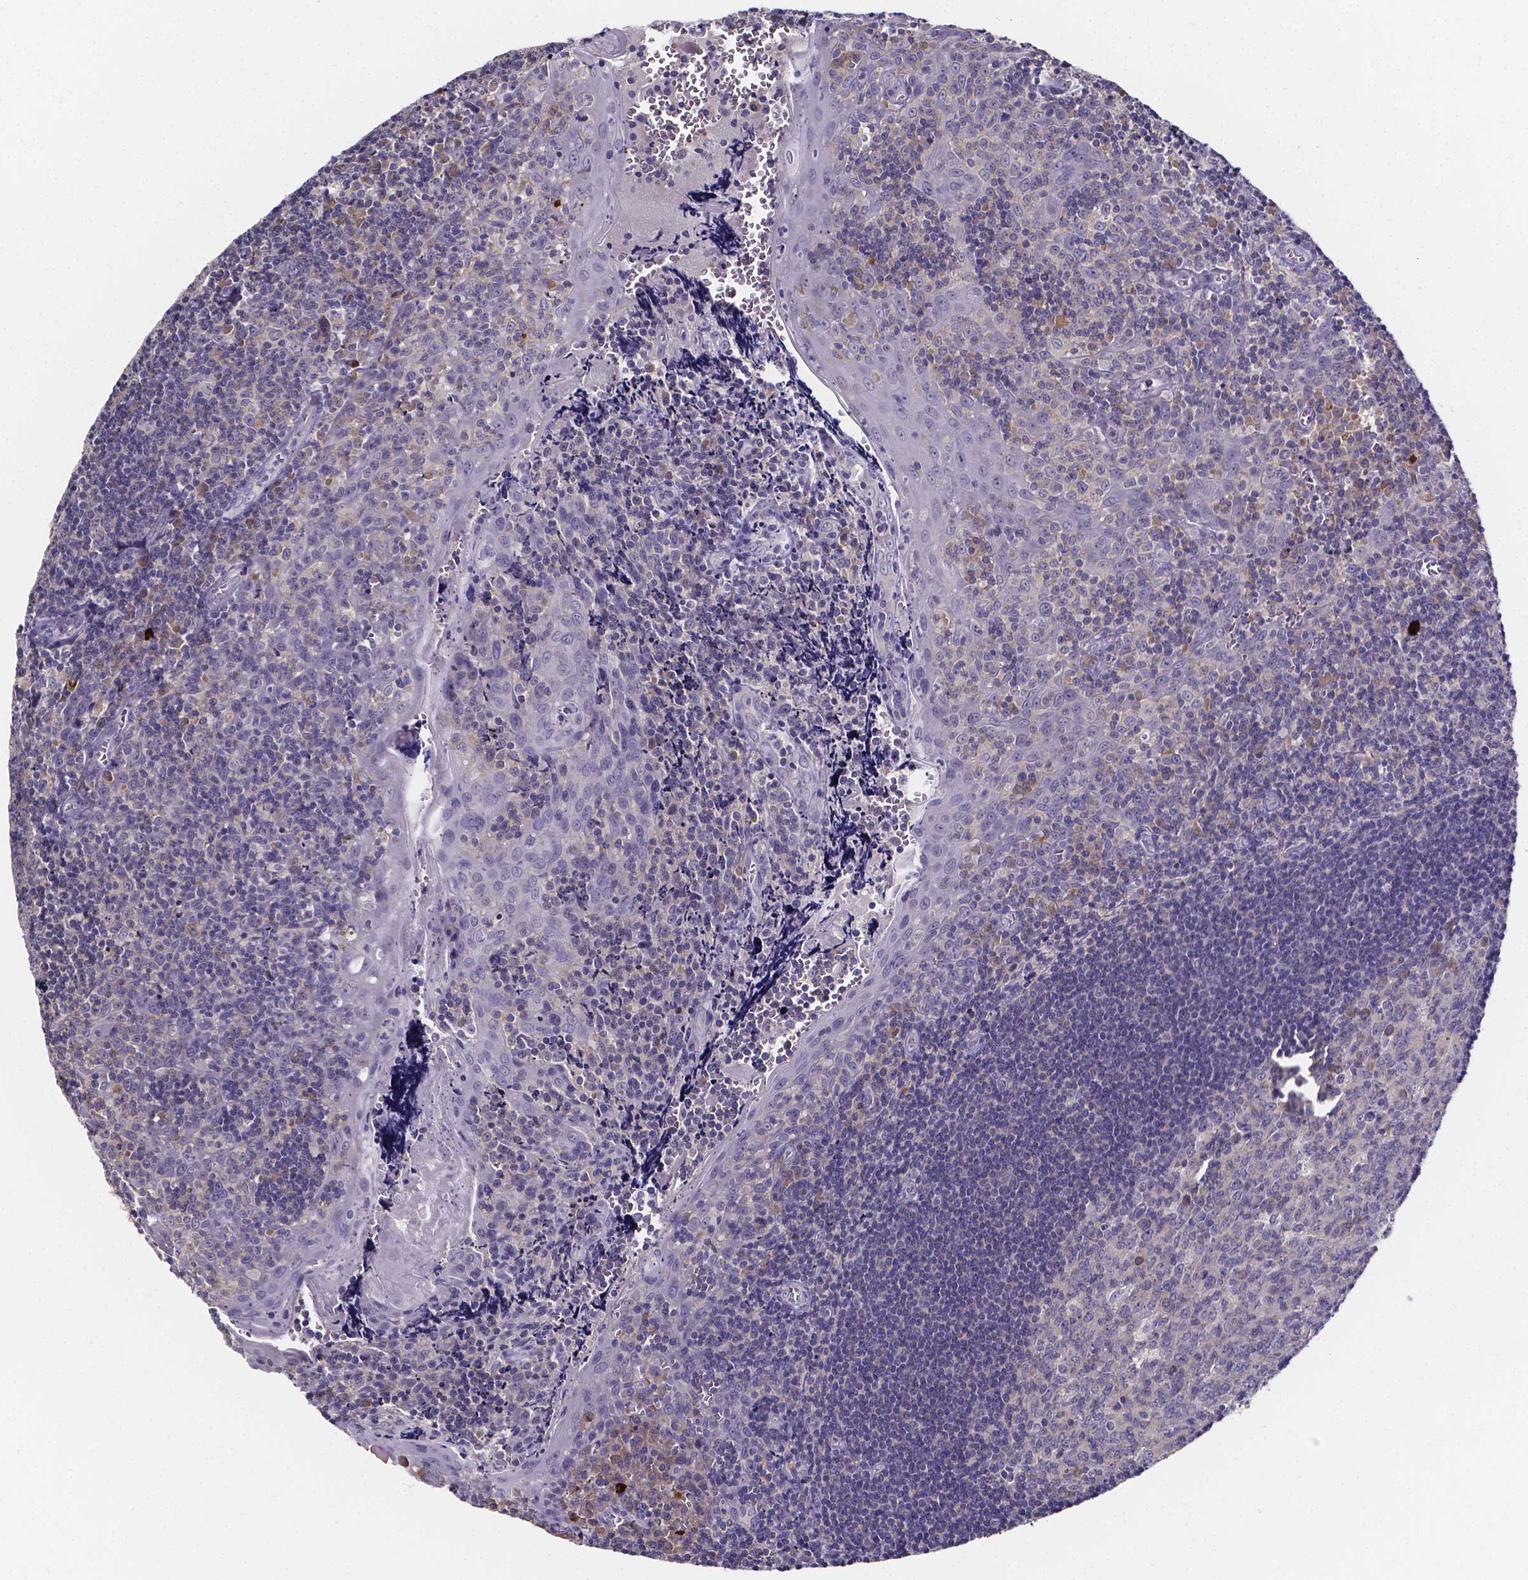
{"staining": {"intensity": "weak", "quantity": "<25%", "location": "cytoplasmic/membranous"}, "tissue": "tonsil", "cell_type": "Germinal center cells", "image_type": "normal", "snomed": [{"axis": "morphology", "description": "Normal tissue, NOS"}, {"axis": "morphology", "description": "Inflammation, NOS"}, {"axis": "topography", "description": "Tonsil"}], "caption": "A photomicrograph of human tonsil is negative for staining in germinal center cells. (Brightfield microscopy of DAB IHC at high magnification).", "gene": "SPOCD1", "patient": {"sex": "female", "age": 31}}